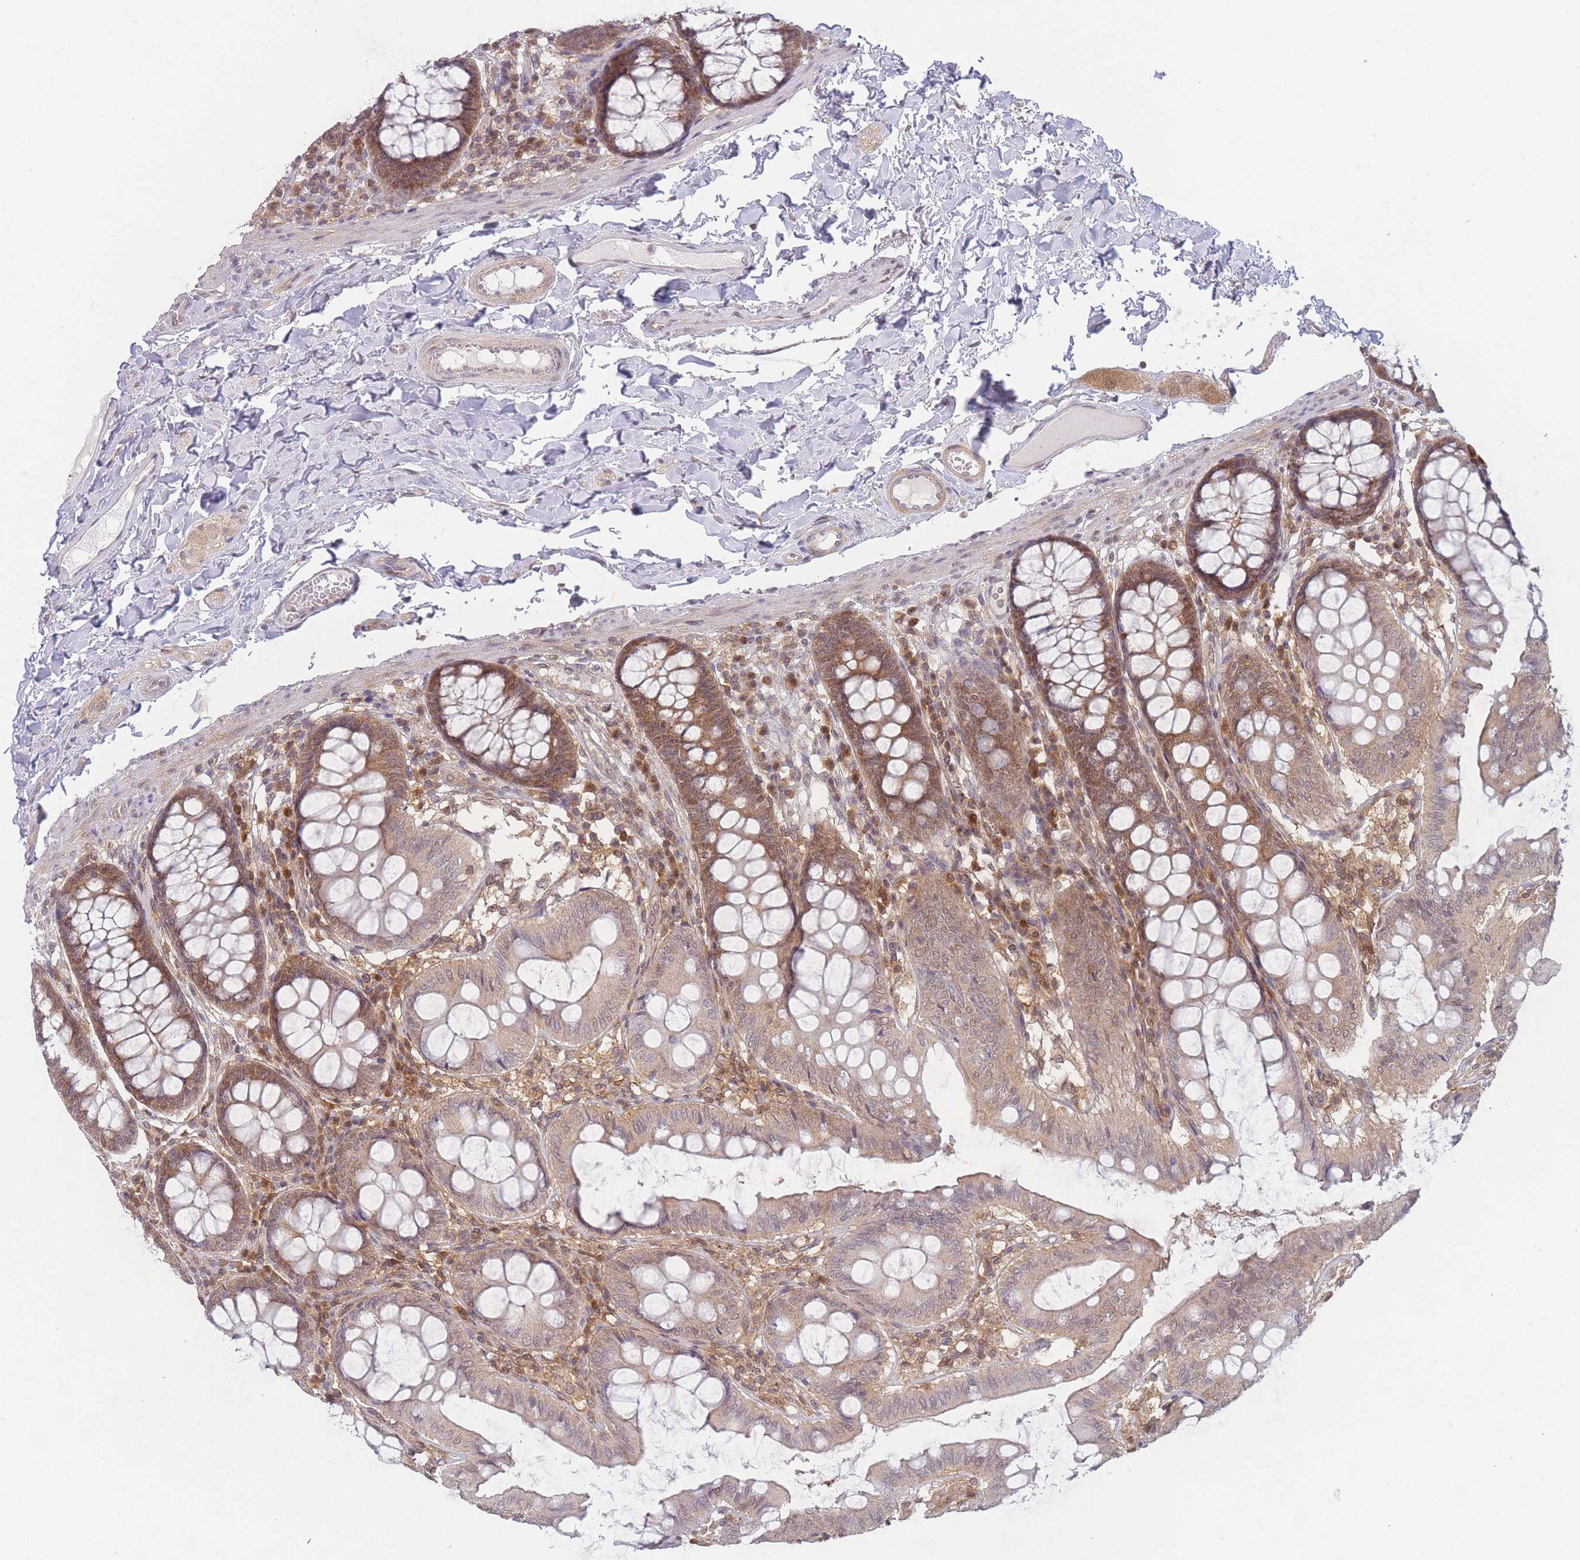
{"staining": {"intensity": "weak", "quantity": ">75%", "location": "cytoplasmic/membranous"}, "tissue": "colon", "cell_type": "Endothelial cells", "image_type": "normal", "snomed": [{"axis": "morphology", "description": "Normal tissue, NOS"}, {"axis": "topography", "description": "Colon"}], "caption": "Endothelial cells display low levels of weak cytoplasmic/membranous staining in approximately >75% of cells in benign human colon.", "gene": "MRI1", "patient": {"sex": "male", "age": 84}}